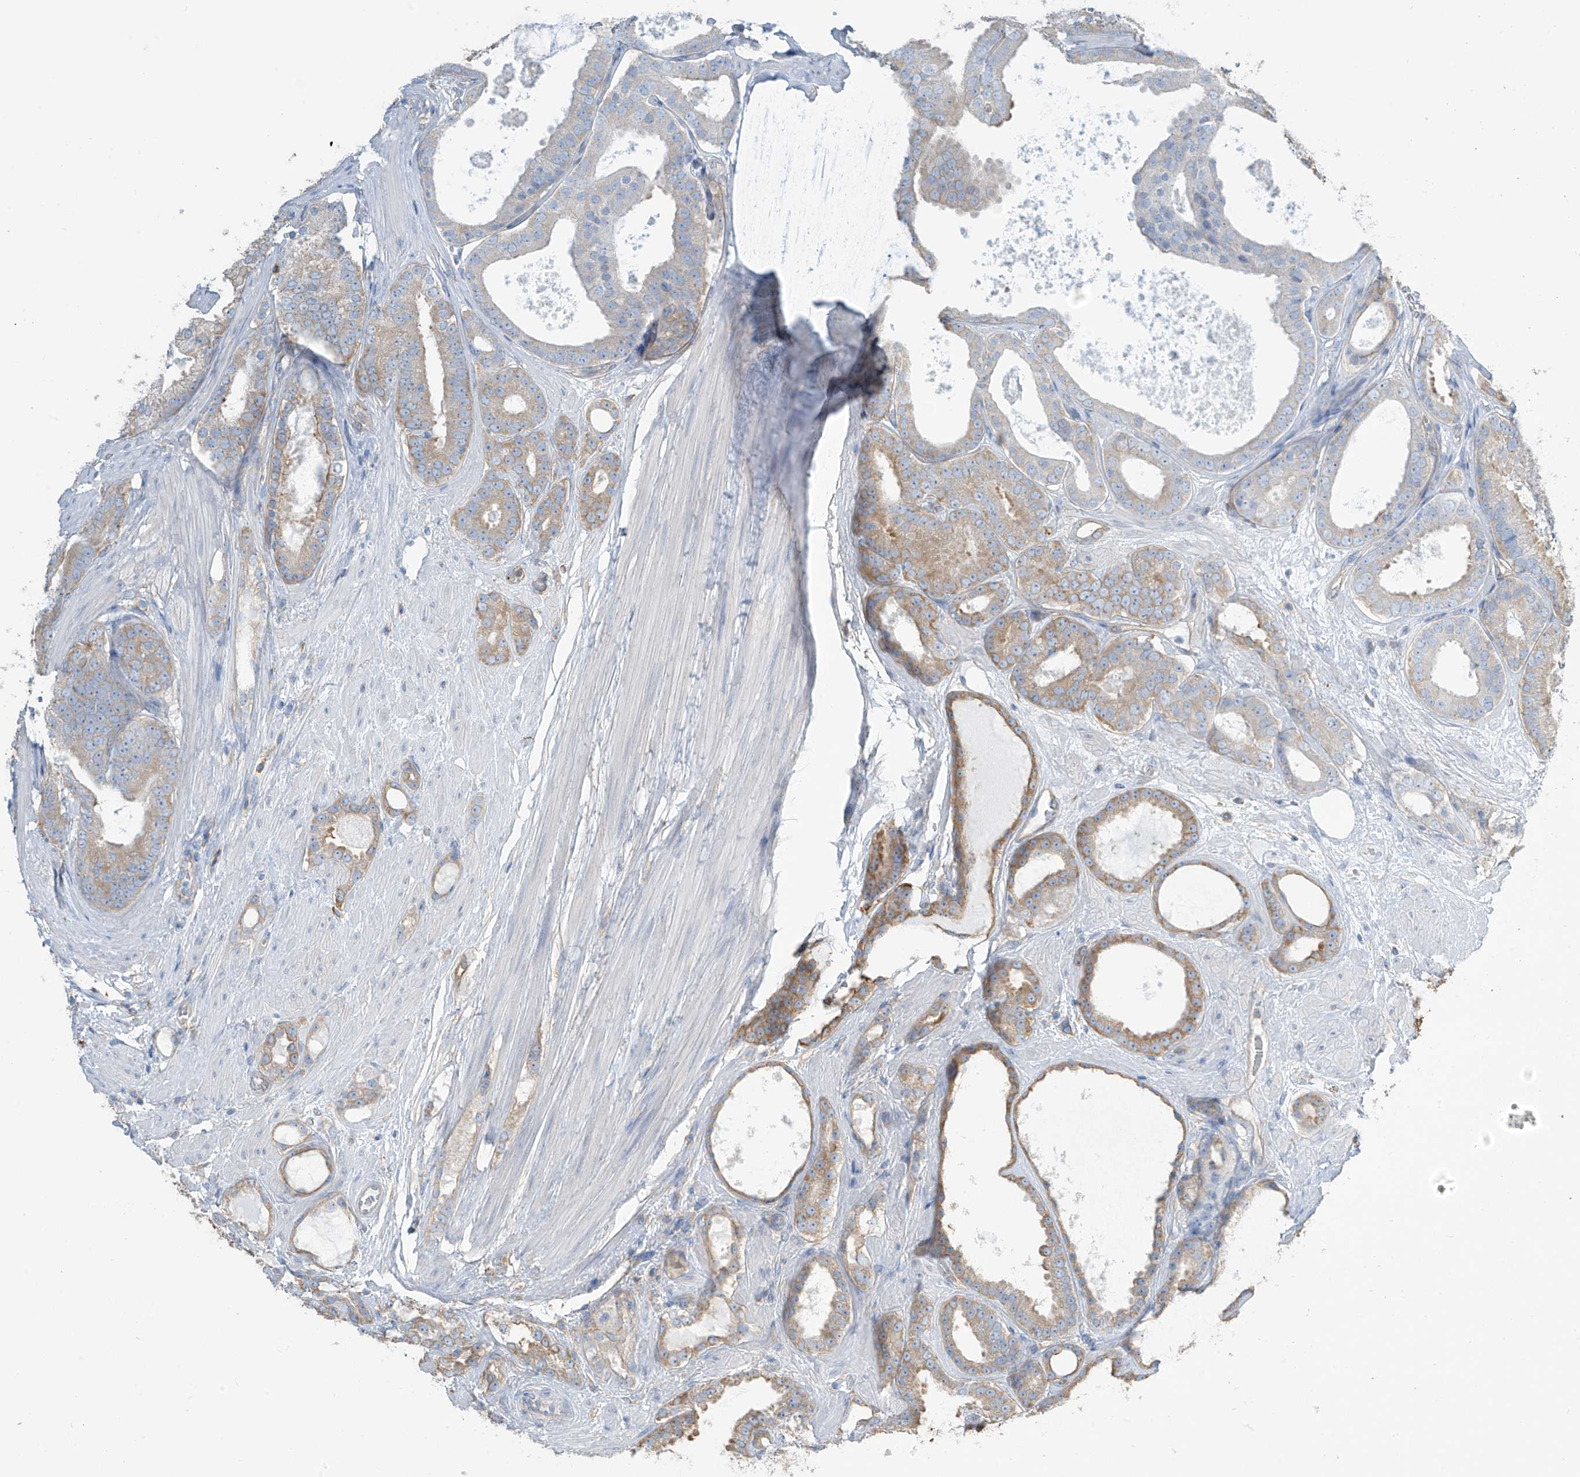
{"staining": {"intensity": "weak", "quantity": "25%-75%", "location": "cytoplasmic/membranous"}, "tissue": "prostate cancer", "cell_type": "Tumor cells", "image_type": "cancer", "snomed": [{"axis": "morphology", "description": "Adenocarcinoma, High grade"}, {"axis": "topography", "description": "Prostate"}], "caption": "A histopathology image of human high-grade adenocarcinoma (prostate) stained for a protein exhibits weak cytoplasmic/membranous brown staining in tumor cells.", "gene": "ZNF846", "patient": {"sex": "male", "age": 60}}